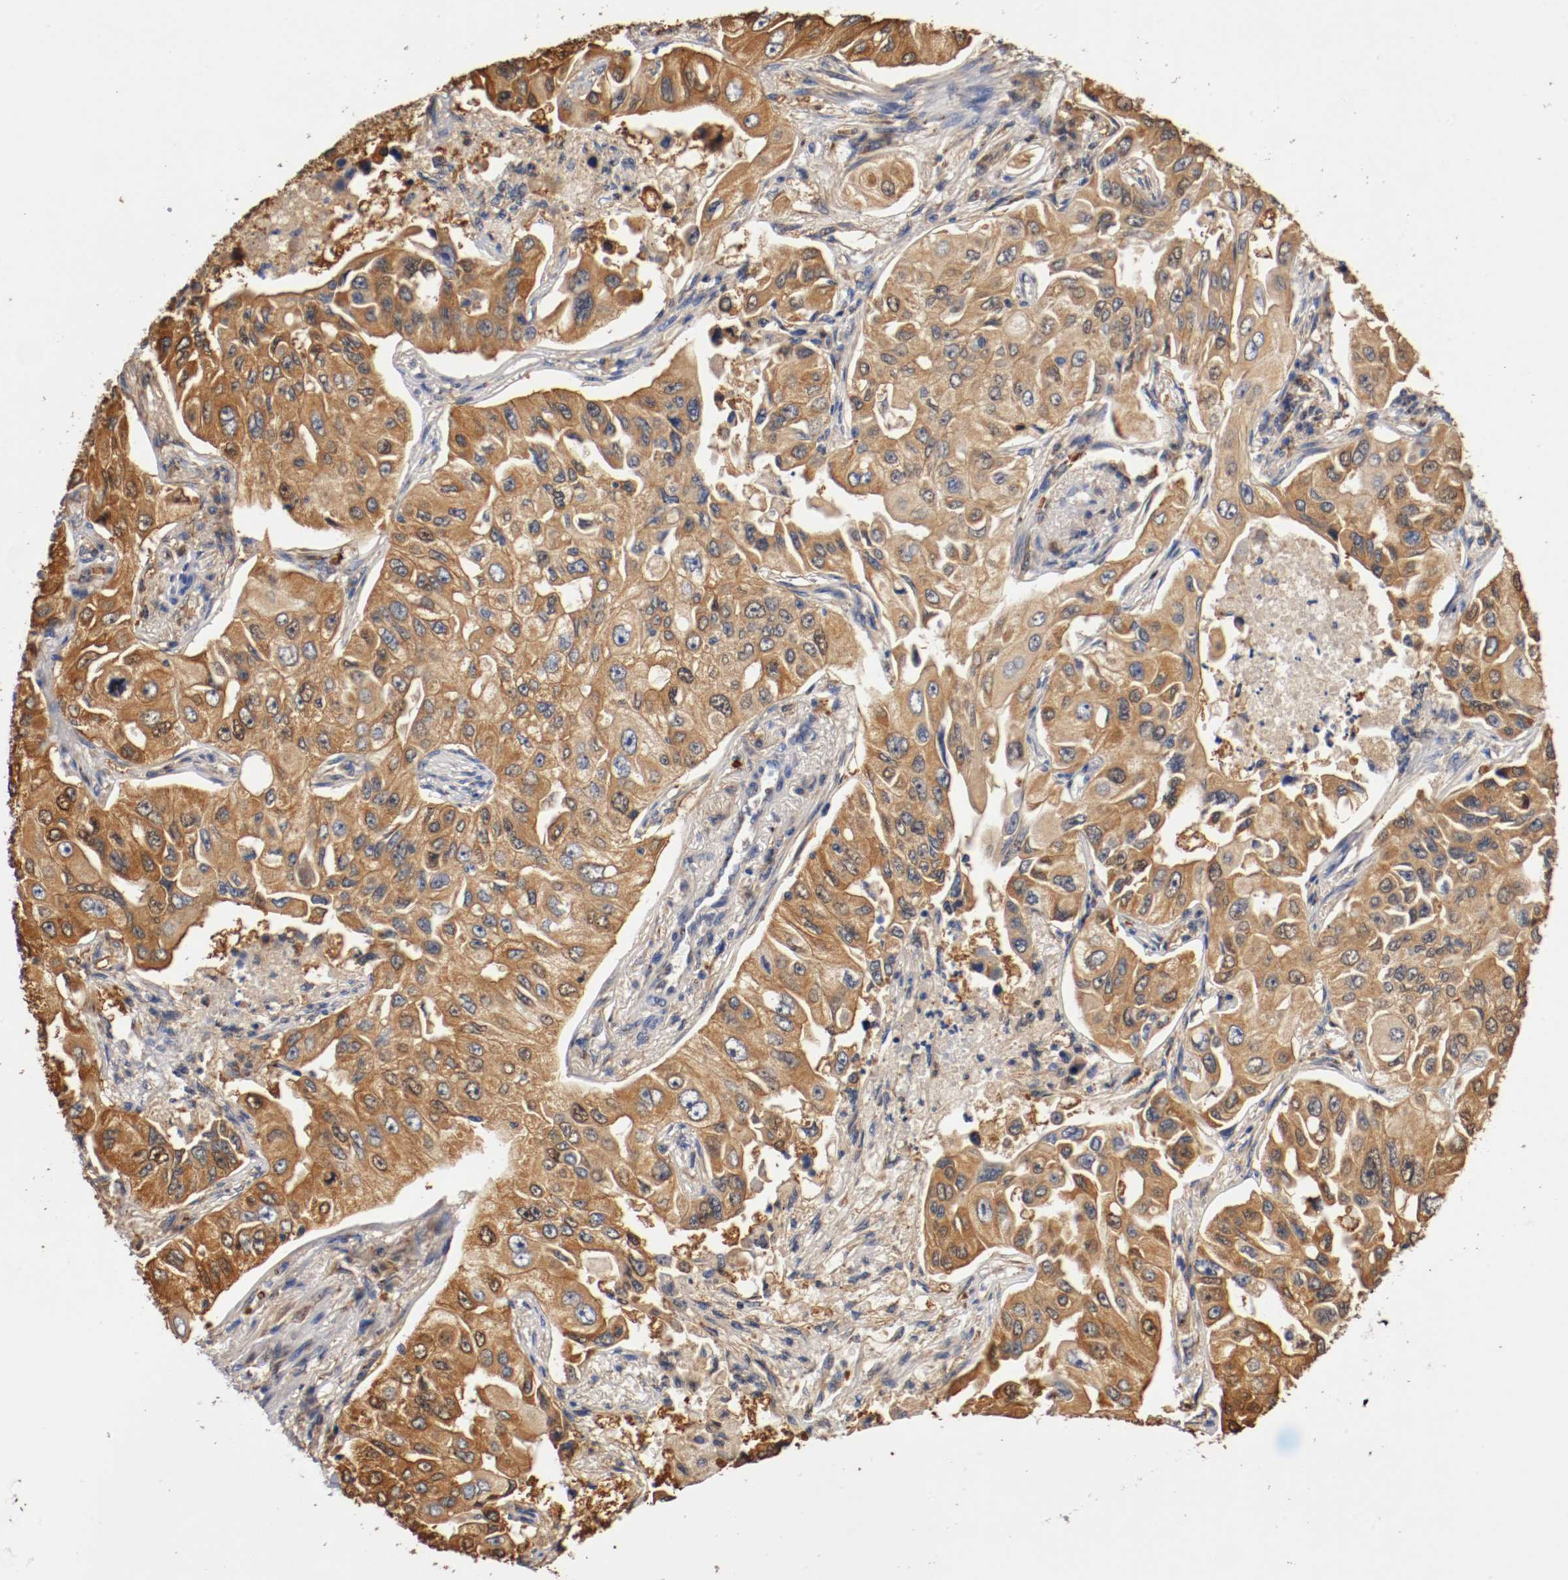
{"staining": {"intensity": "strong", "quantity": ">75%", "location": "cytoplasmic/membranous"}, "tissue": "lung cancer", "cell_type": "Tumor cells", "image_type": "cancer", "snomed": [{"axis": "morphology", "description": "Adenocarcinoma, NOS"}, {"axis": "topography", "description": "Lung"}], "caption": "Immunohistochemical staining of lung cancer (adenocarcinoma) shows strong cytoplasmic/membranous protein staining in approximately >75% of tumor cells.", "gene": "TNFSF13", "patient": {"sex": "male", "age": 84}}